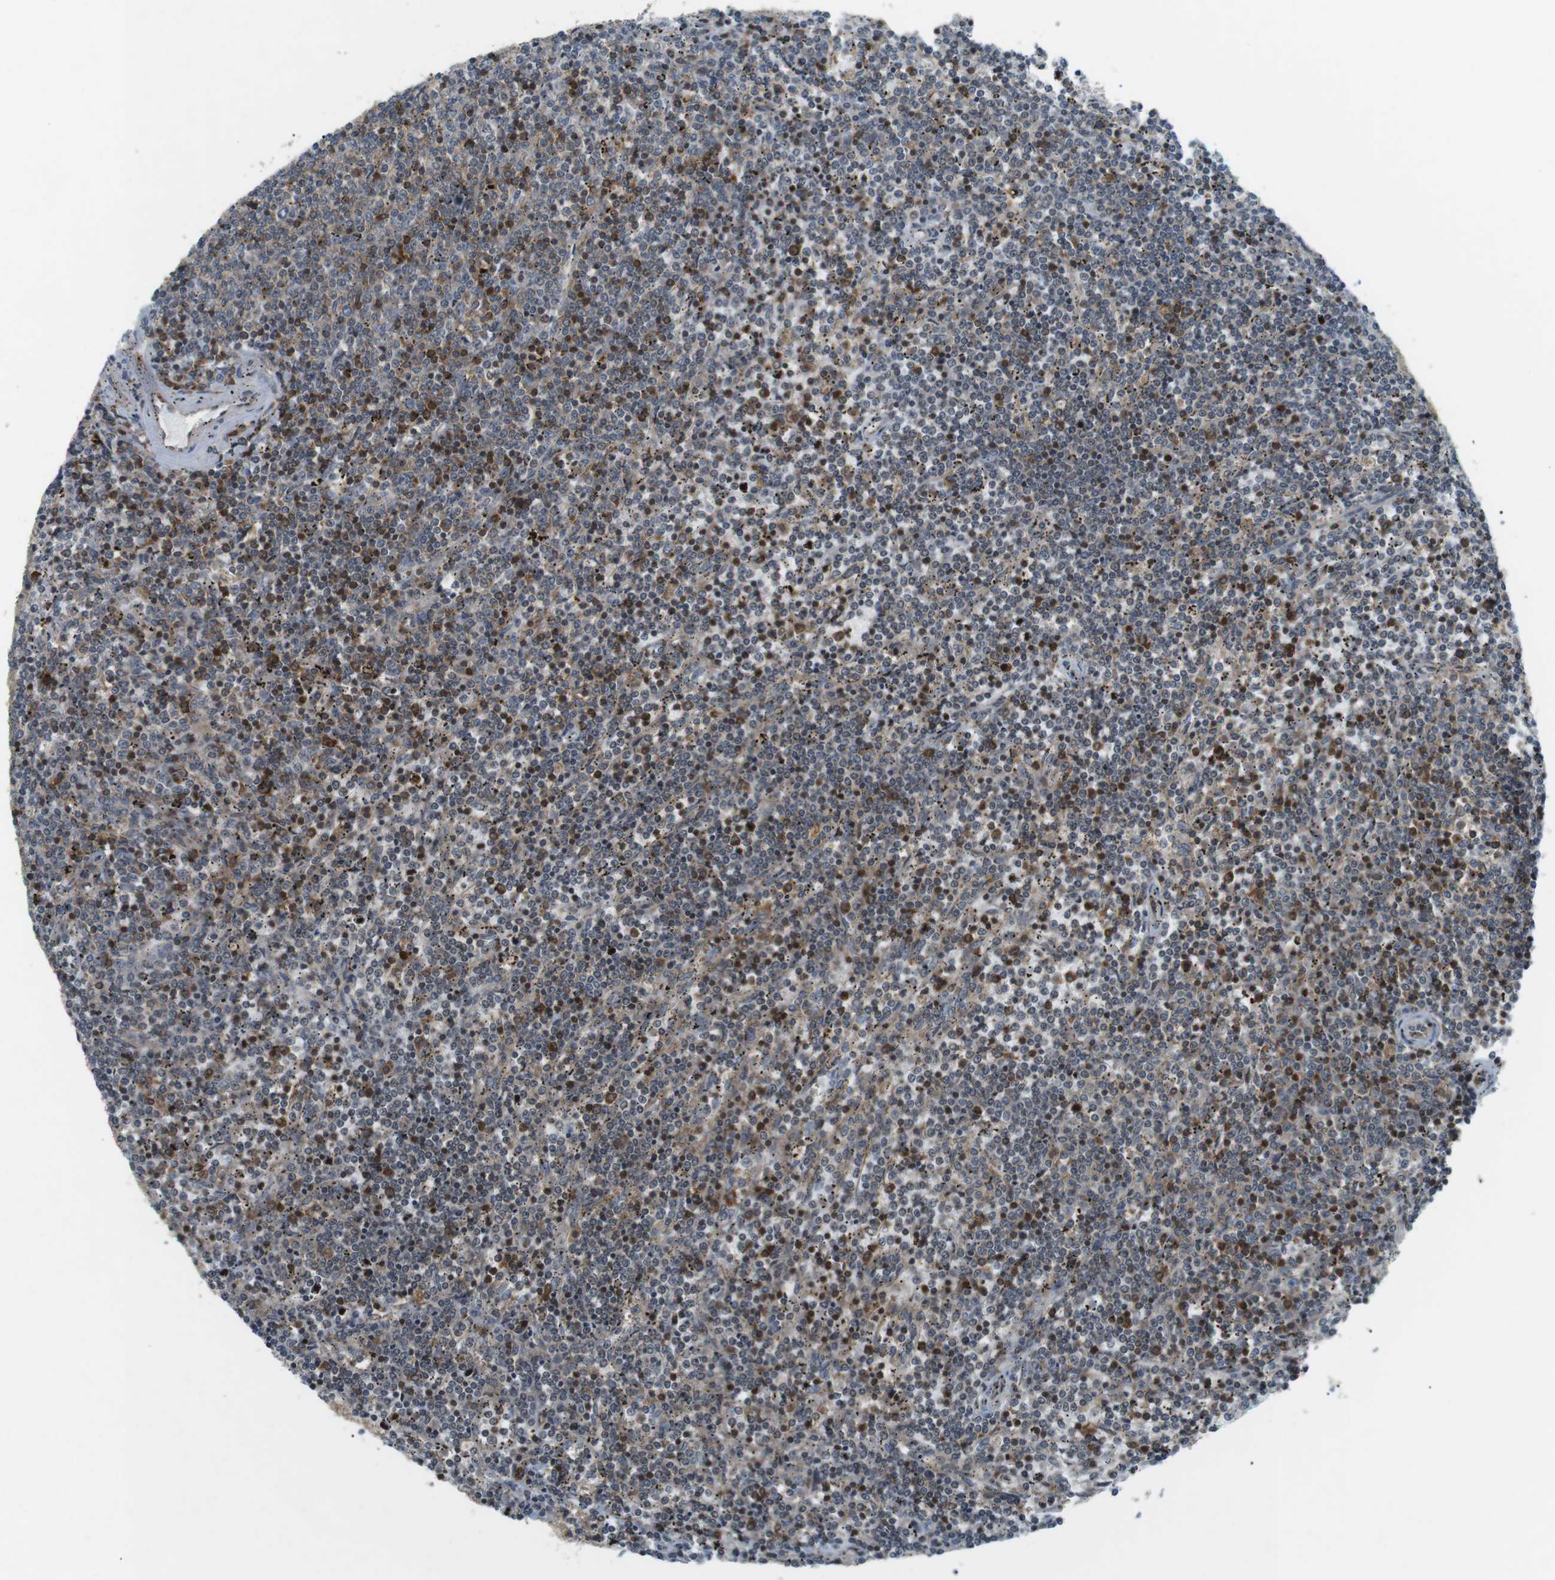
{"staining": {"intensity": "moderate", "quantity": "25%-75%", "location": "cytoplasmic/membranous"}, "tissue": "lymphoma", "cell_type": "Tumor cells", "image_type": "cancer", "snomed": [{"axis": "morphology", "description": "Malignant lymphoma, non-Hodgkin's type, Low grade"}, {"axis": "topography", "description": "Spleen"}], "caption": "Human lymphoma stained for a protein (brown) exhibits moderate cytoplasmic/membranous positive expression in approximately 25%-75% of tumor cells.", "gene": "FLII", "patient": {"sex": "female", "age": 50}}